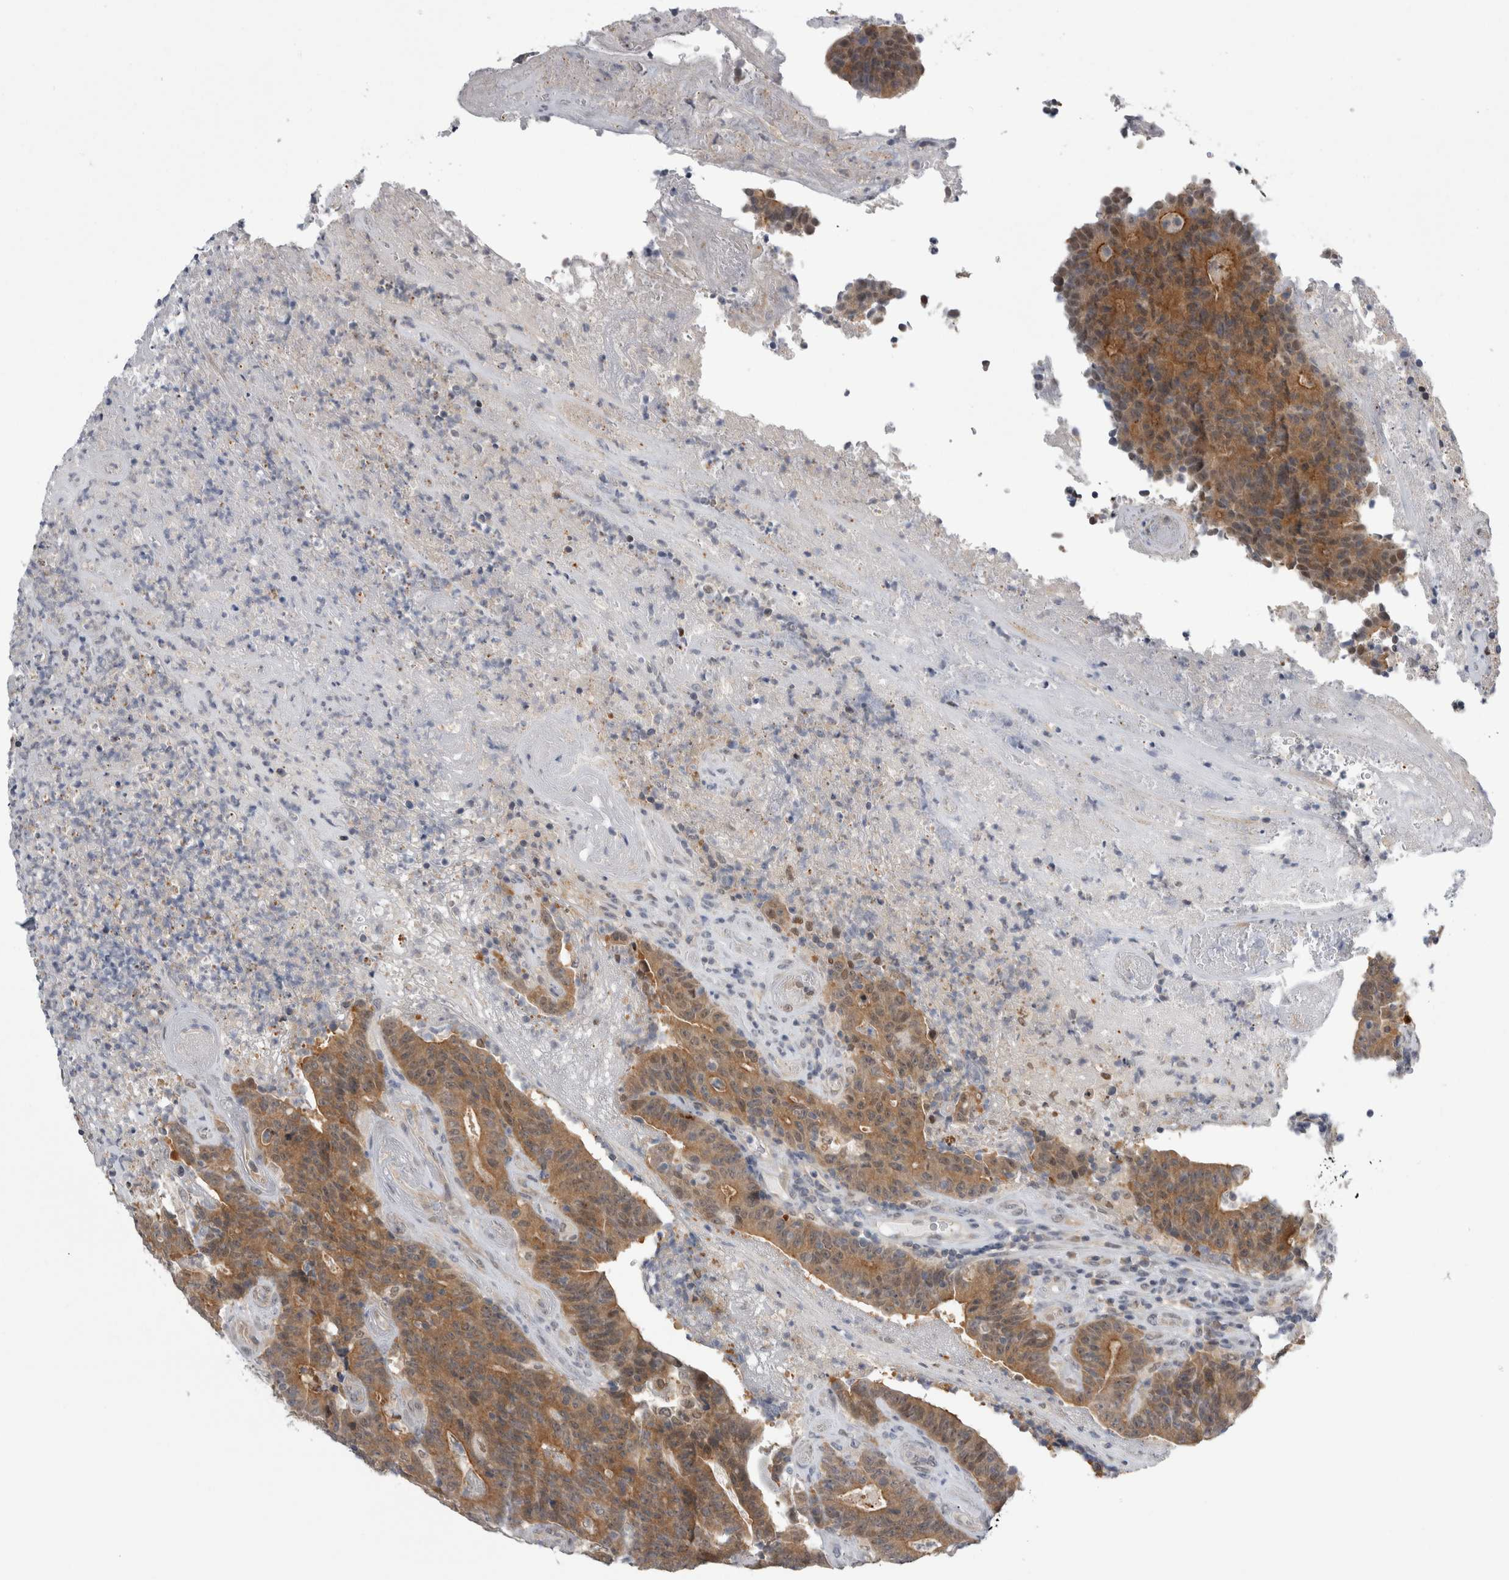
{"staining": {"intensity": "moderate", "quantity": ">75%", "location": "cytoplasmic/membranous"}, "tissue": "colorectal cancer", "cell_type": "Tumor cells", "image_type": "cancer", "snomed": [{"axis": "morphology", "description": "Normal tissue, NOS"}, {"axis": "morphology", "description": "Adenocarcinoma, NOS"}, {"axis": "topography", "description": "Colon"}], "caption": "This is a photomicrograph of IHC staining of colorectal cancer (adenocarcinoma), which shows moderate positivity in the cytoplasmic/membranous of tumor cells.", "gene": "PSMB2", "patient": {"sex": "female", "age": 75}}